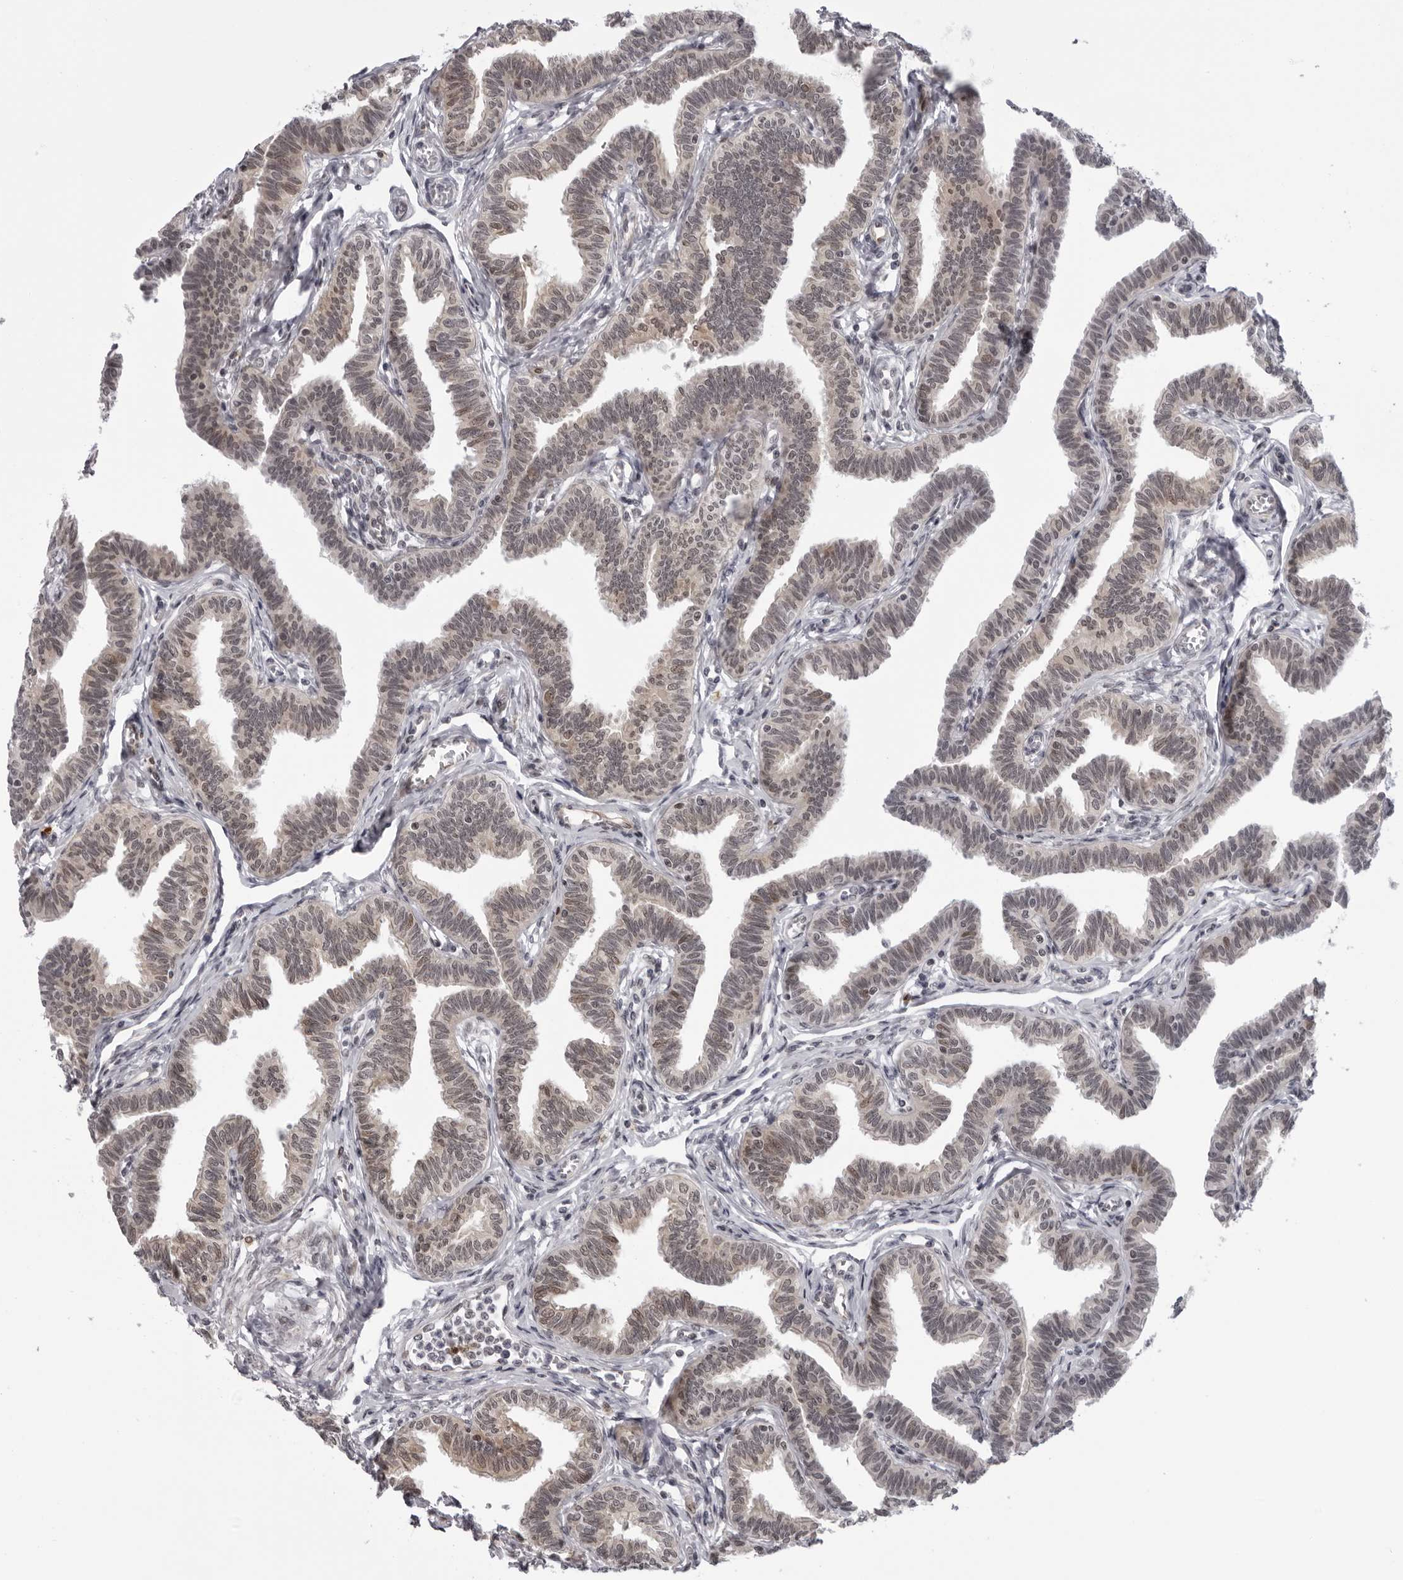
{"staining": {"intensity": "moderate", "quantity": "25%-75%", "location": "cytoplasmic/membranous"}, "tissue": "fallopian tube", "cell_type": "Glandular cells", "image_type": "normal", "snomed": [{"axis": "morphology", "description": "Normal tissue, NOS"}, {"axis": "topography", "description": "Fallopian tube"}, {"axis": "topography", "description": "Ovary"}], "caption": "Fallopian tube stained with a protein marker shows moderate staining in glandular cells.", "gene": "GCSAML", "patient": {"sex": "female", "age": 23}}